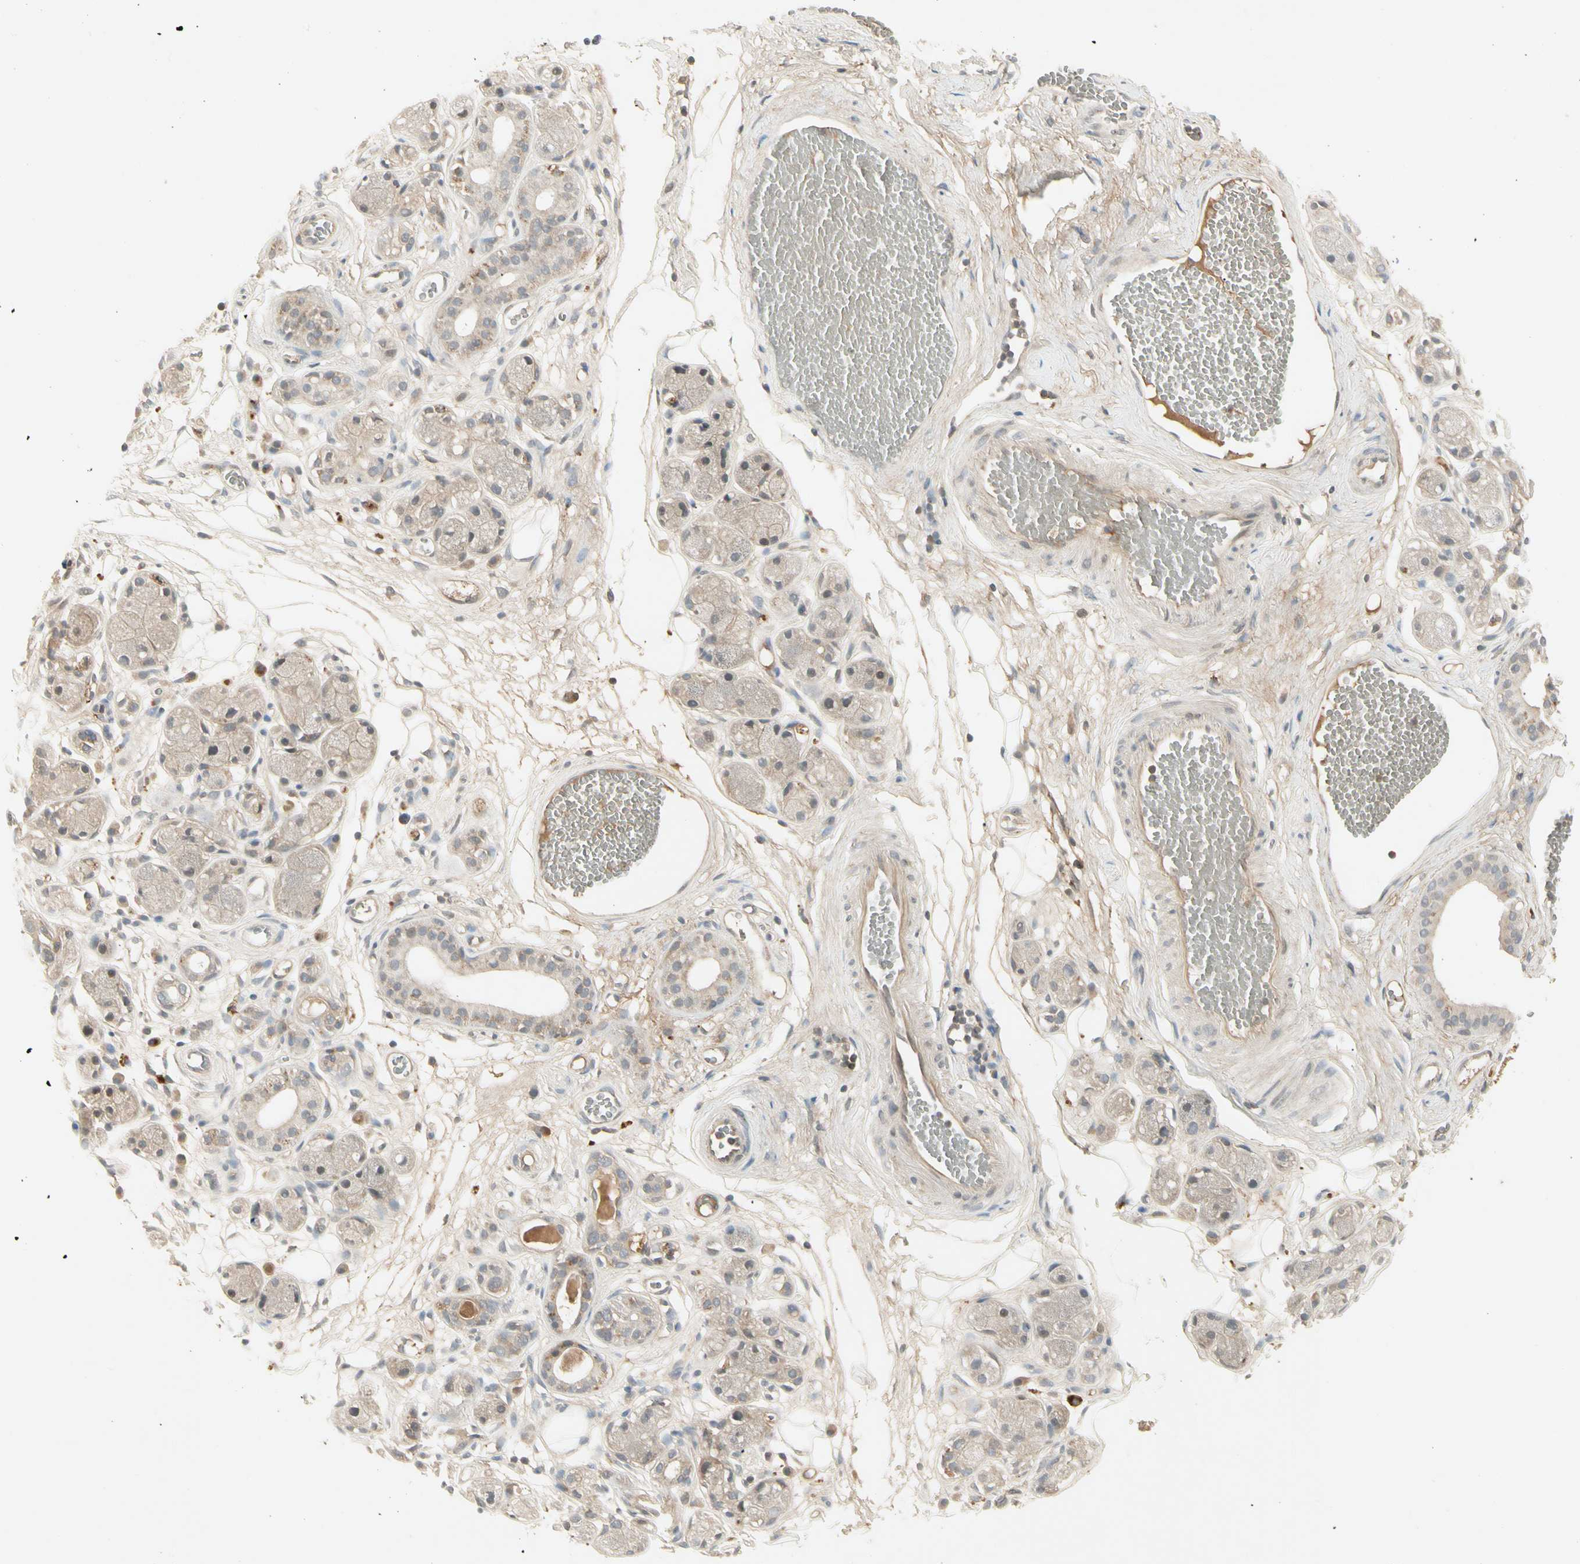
{"staining": {"intensity": "moderate", "quantity": "25%-75%", "location": "cytoplasmic/membranous,nuclear"}, "tissue": "adipose tissue", "cell_type": "Adipocytes", "image_type": "normal", "snomed": [{"axis": "morphology", "description": "Normal tissue, NOS"}, {"axis": "morphology", "description": "Inflammation, NOS"}, {"axis": "topography", "description": "Vascular tissue"}, {"axis": "topography", "description": "Salivary gland"}], "caption": "IHC staining of benign adipose tissue, which demonstrates medium levels of moderate cytoplasmic/membranous,nuclear expression in about 25%-75% of adipocytes indicating moderate cytoplasmic/membranous,nuclear protein staining. The staining was performed using DAB (brown) for protein detection and nuclei were counterstained in hematoxylin (blue).", "gene": "CCL4", "patient": {"sex": "female", "age": 75}}